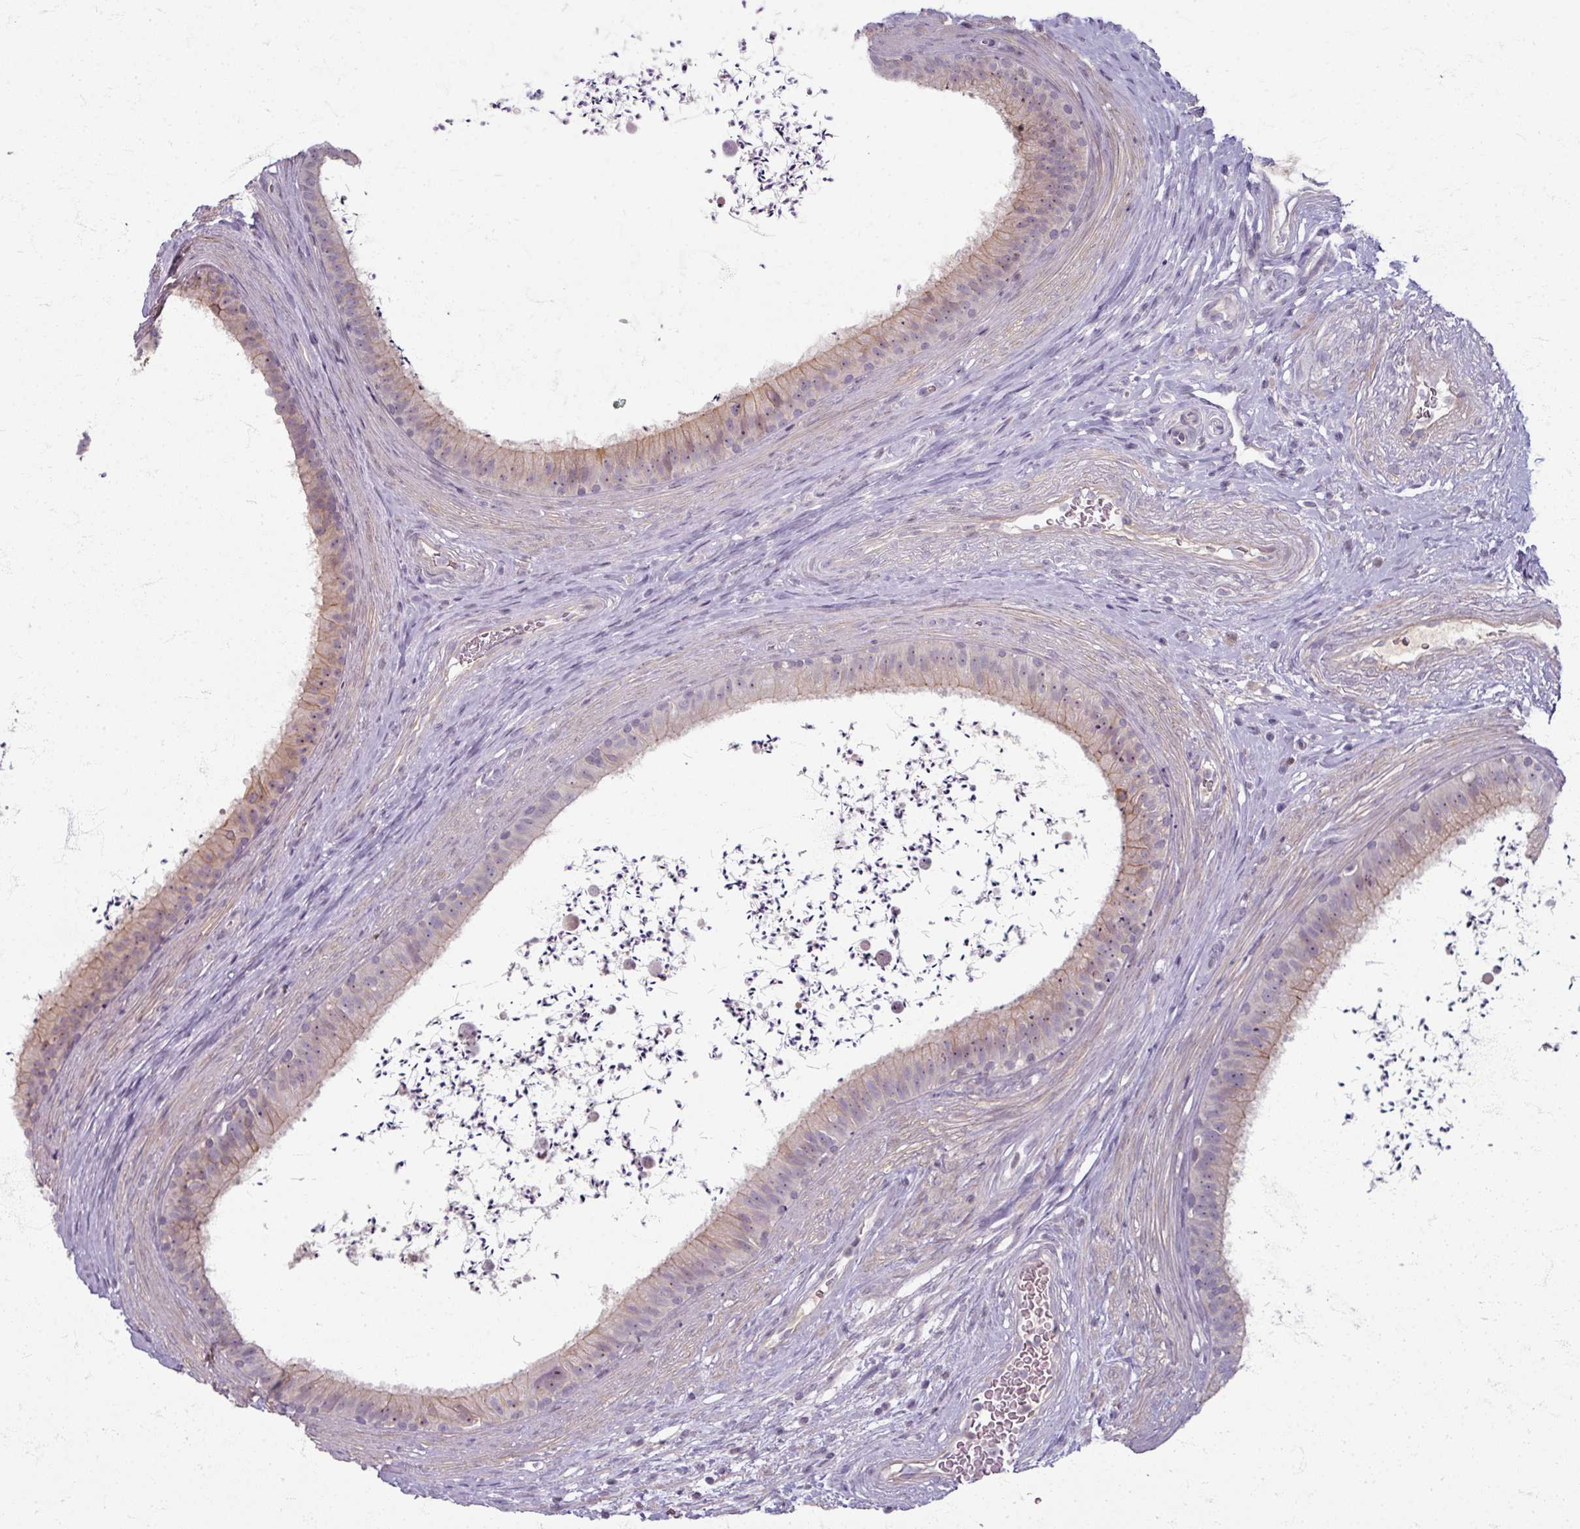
{"staining": {"intensity": "moderate", "quantity": "25%-75%", "location": "cytoplasmic/membranous"}, "tissue": "epididymis", "cell_type": "Glandular cells", "image_type": "normal", "snomed": [{"axis": "morphology", "description": "Normal tissue, NOS"}, {"axis": "topography", "description": "Testis"}, {"axis": "topography", "description": "Epididymis"}], "caption": "Immunohistochemical staining of benign human epididymis reveals moderate cytoplasmic/membranous protein positivity in about 25%-75% of glandular cells. (Stains: DAB in brown, nuclei in blue, Microscopy: brightfield microscopy at high magnification).", "gene": "TTLL7", "patient": {"sex": "male", "age": 41}}